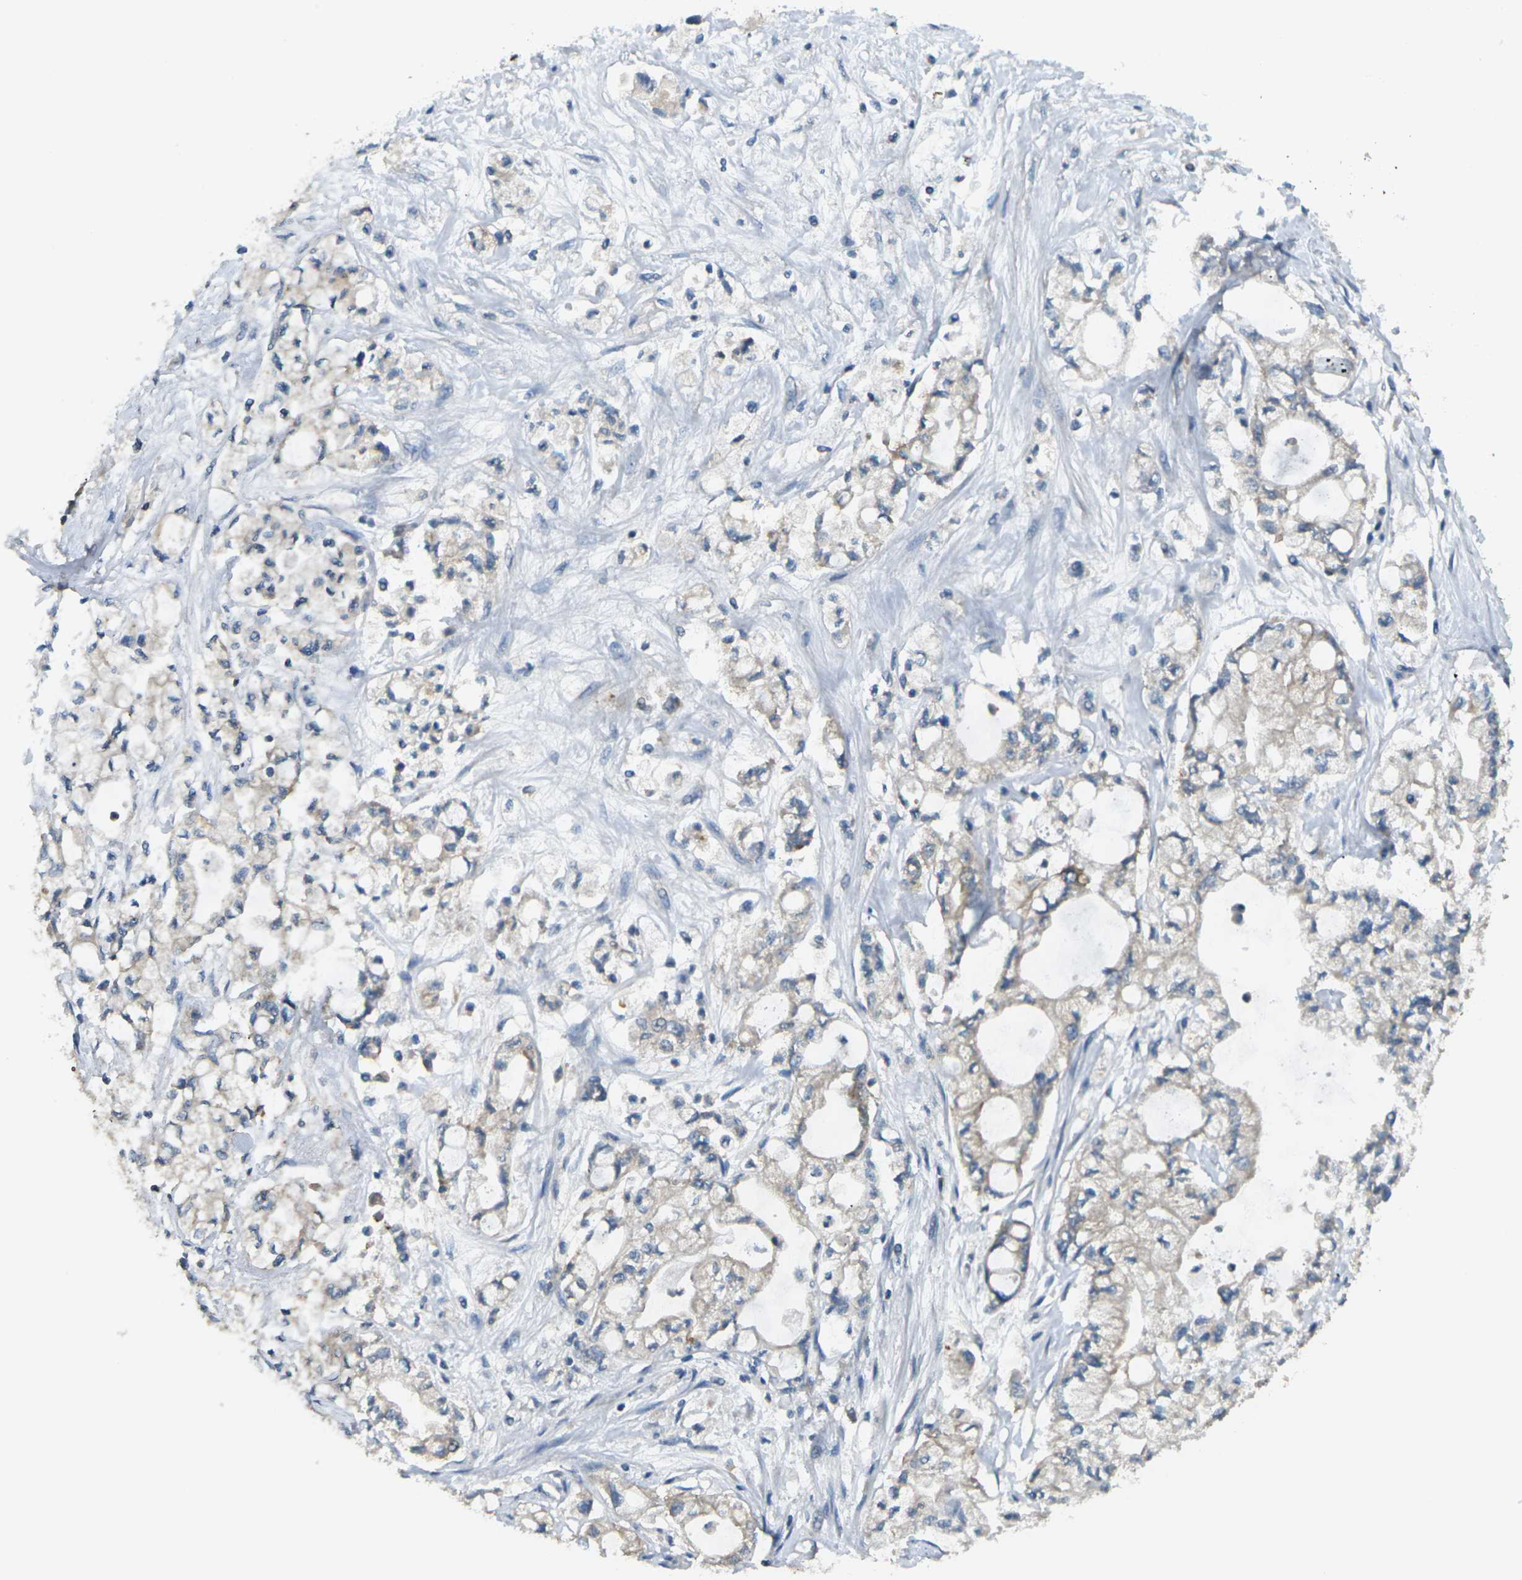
{"staining": {"intensity": "weak", "quantity": "25%-75%", "location": "cytoplasmic/membranous"}, "tissue": "pancreatic cancer", "cell_type": "Tumor cells", "image_type": "cancer", "snomed": [{"axis": "morphology", "description": "Adenocarcinoma, NOS"}, {"axis": "topography", "description": "Pancreas"}], "caption": "Immunohistochemical staining of human pancreatic adenocarcinoma shows weak cytoplasmic/membranous protein staining in approximately 25%-75% of tumor cells. (Stains: DAB (3,3'-diaminobenzidine) in brown, nuclei in blue, Microscopy: brightfield microscopy at high magnification).", "gene": "SLC13A3", "patient": {"sex": "male", "age": 79}}